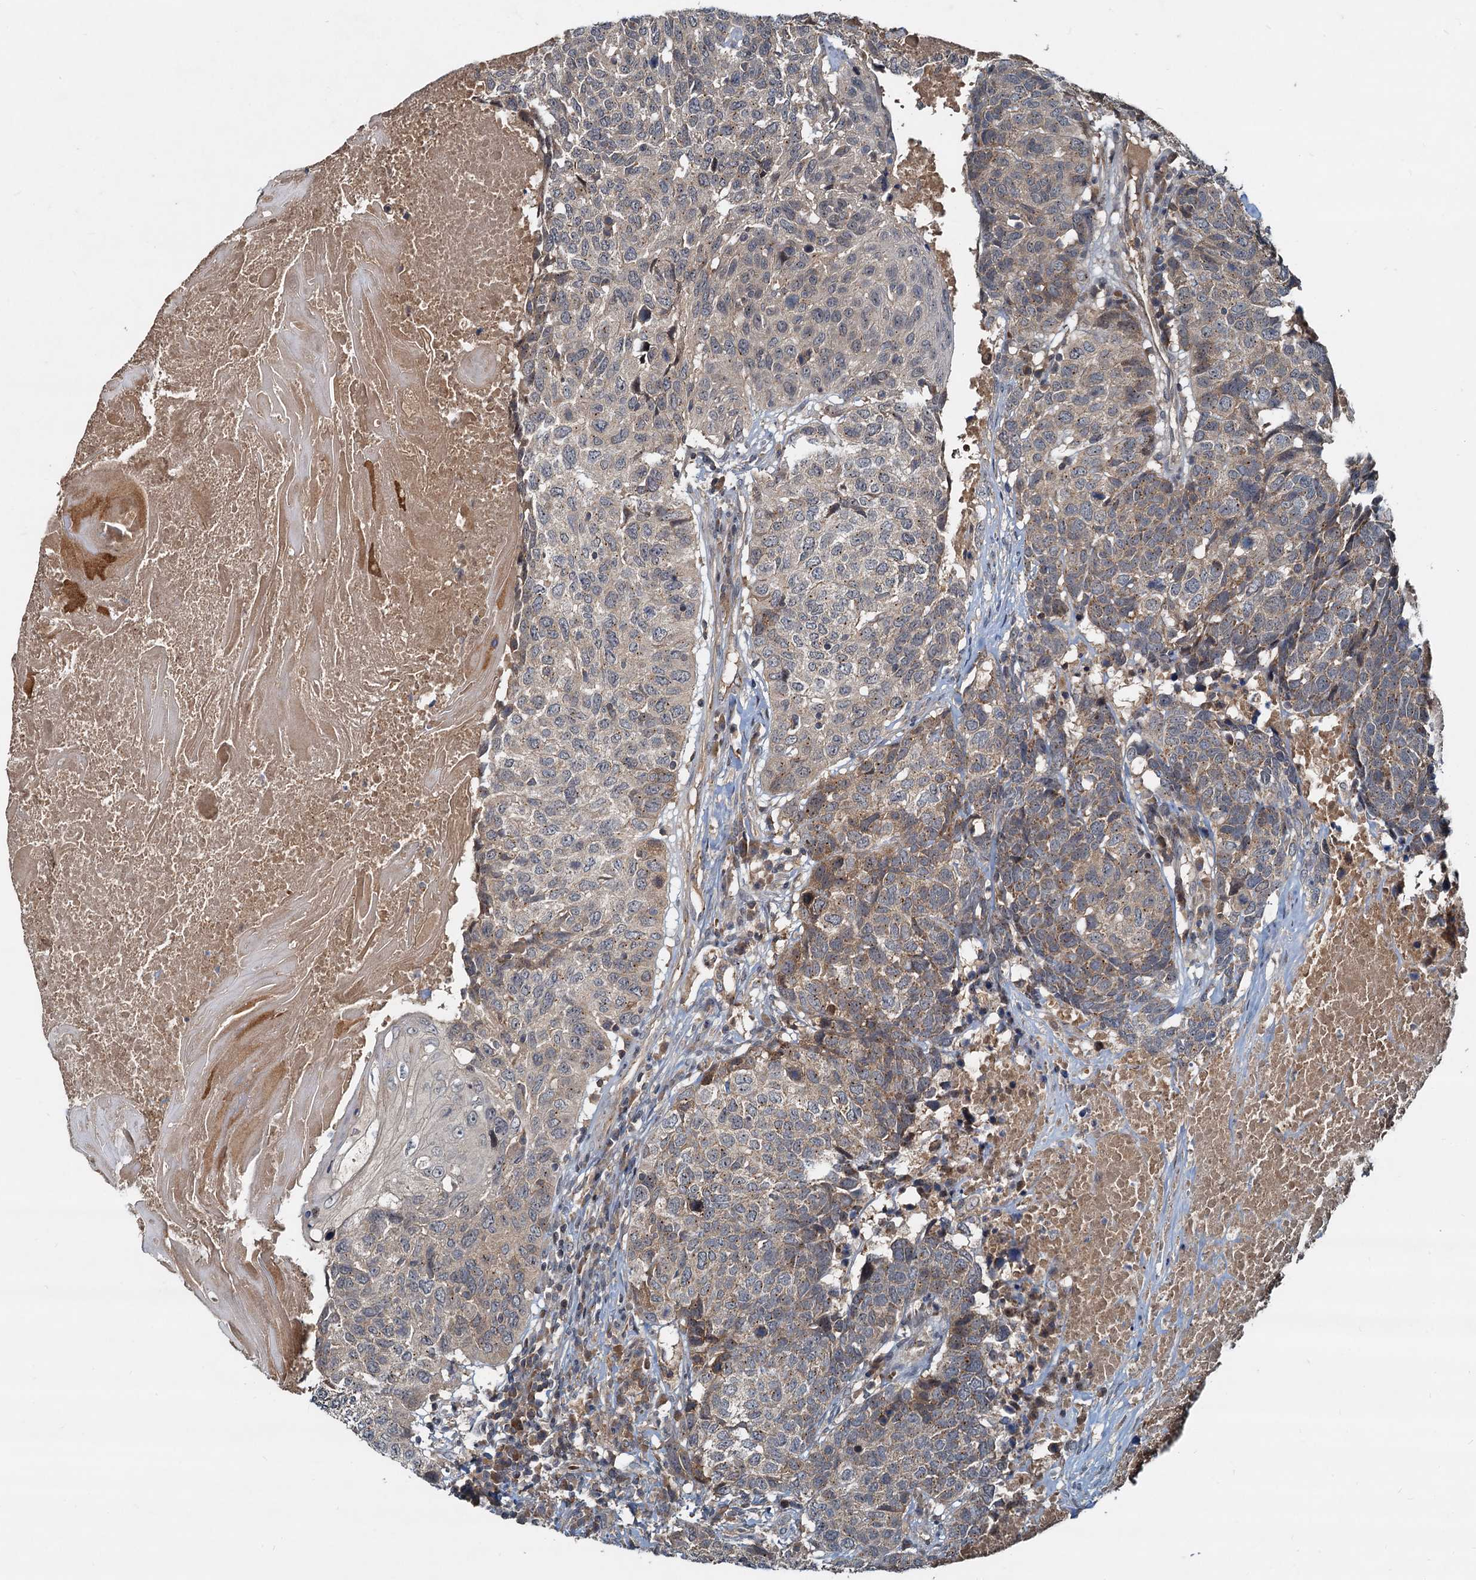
{"staining": {"intensity": "weak", "quantity": "25%-75%", "location": "cytoplasmic/membranous"}, "tissue": "head and neck cancer", "cell_type": "Tumor cells", "image_type": "cancer", "snomed": [{"axis": "morphology", "description": "Squamous cell carcinoma, NOS"}, {"axis": "topography", "description": "Head-Neck"}], "caption": "Tumor cells show low levels of weak cytoplasmic/membranous staining in approximately 25%-75% of cells in head and neck cancer (squamous cell carcinoma).", "gene": "CEP68", "patient": {"sex": "male", "age": 66}}